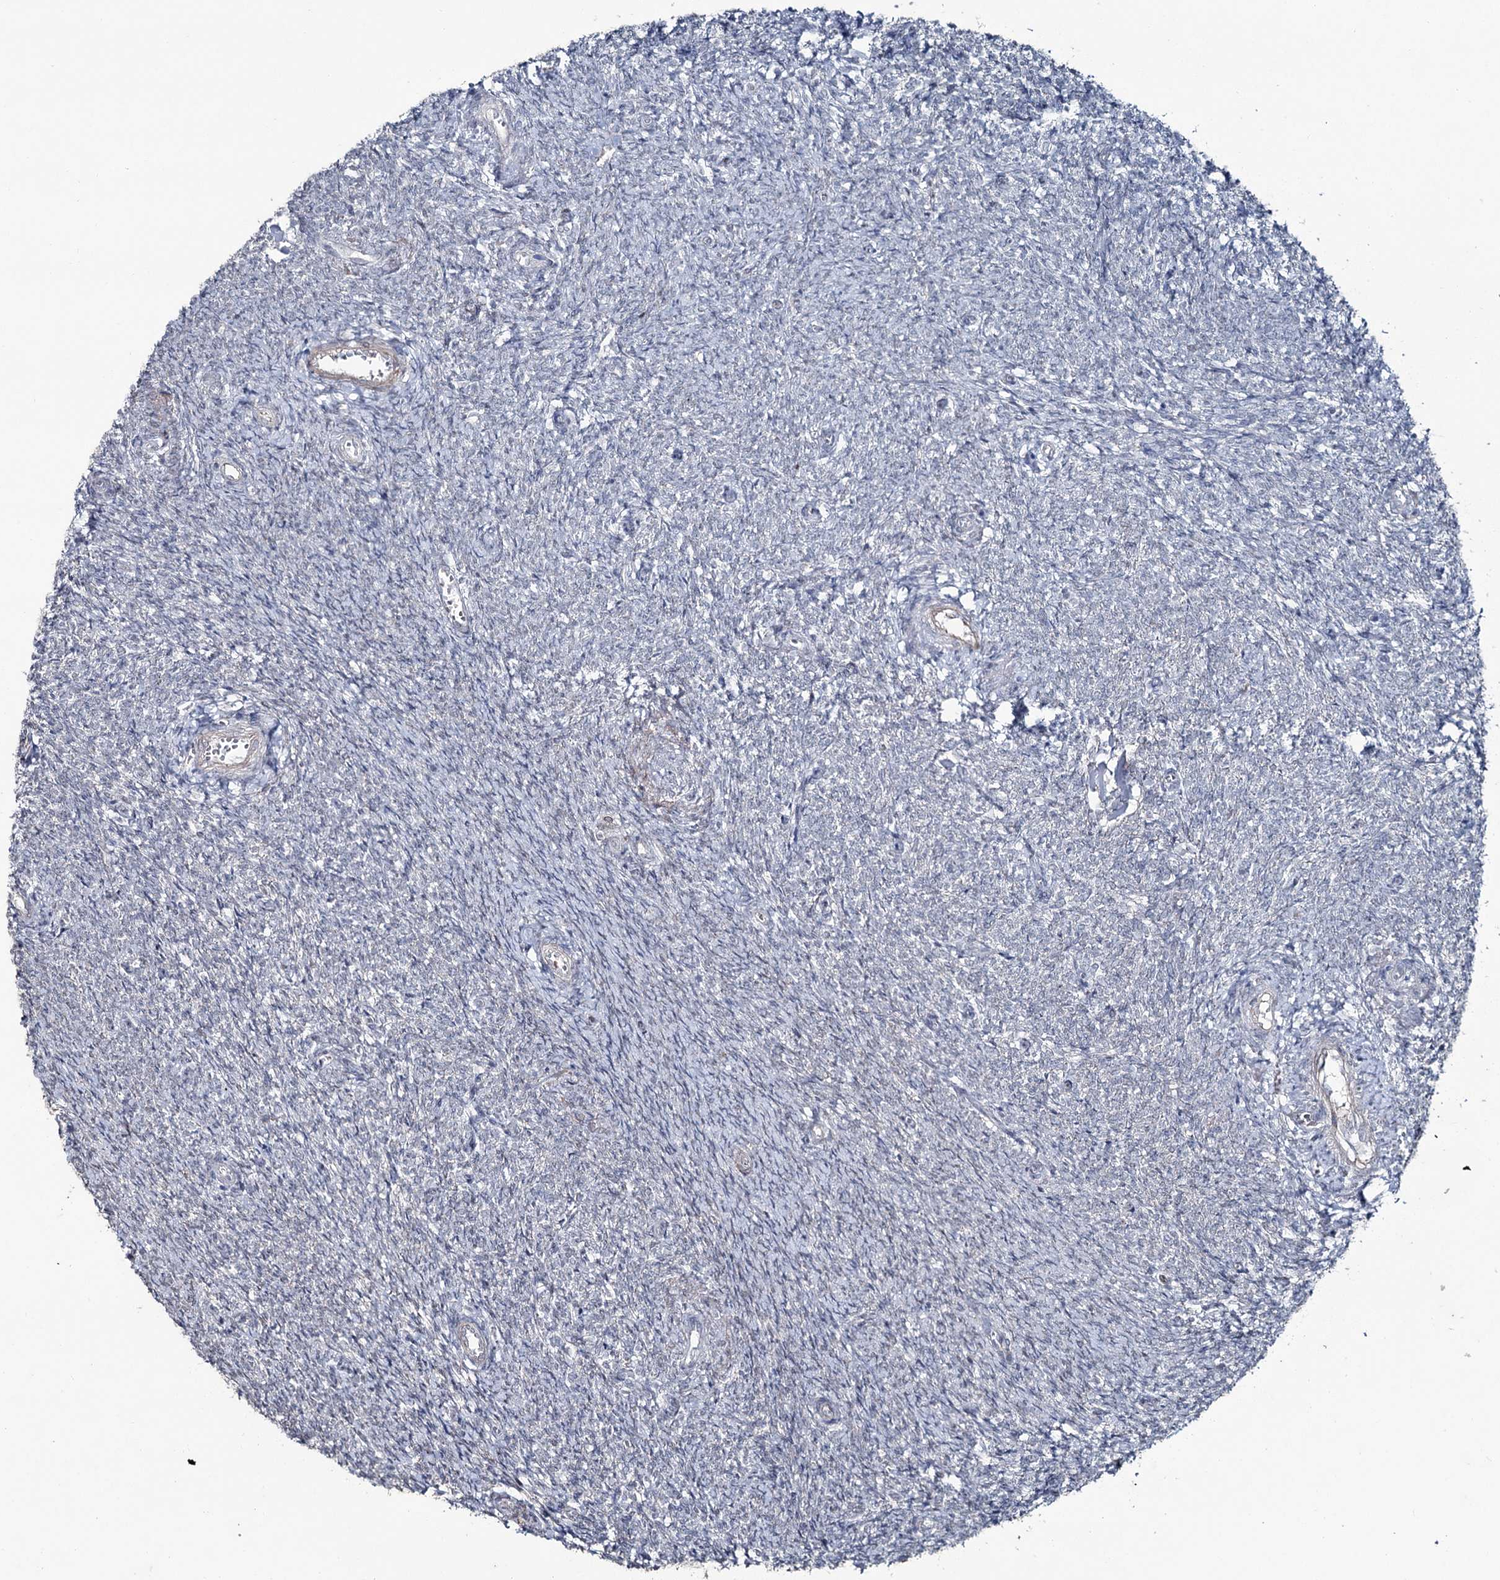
{"staining": {"intensity": "negative", "quantity": "none", "location": "none"}, "tissue": "ovary", "cell_type": "Follicle cells", "image_type": "normal", "snomed": [{"axis": "morphology", "description": "Normal tissue, NOS"}, {"axis": "topography", "description": "Ovary"}], "caption": "The photomicrograph shows no significant staining in follicle cells of ovary. The staining was performed using DAB to visualize the protein expression in brown, while the nuclei were stained in blue with hematoxylin (Magnification: 20x).", "gene": "FAM120B", "patient": {"sex": "female", "age": 44}}